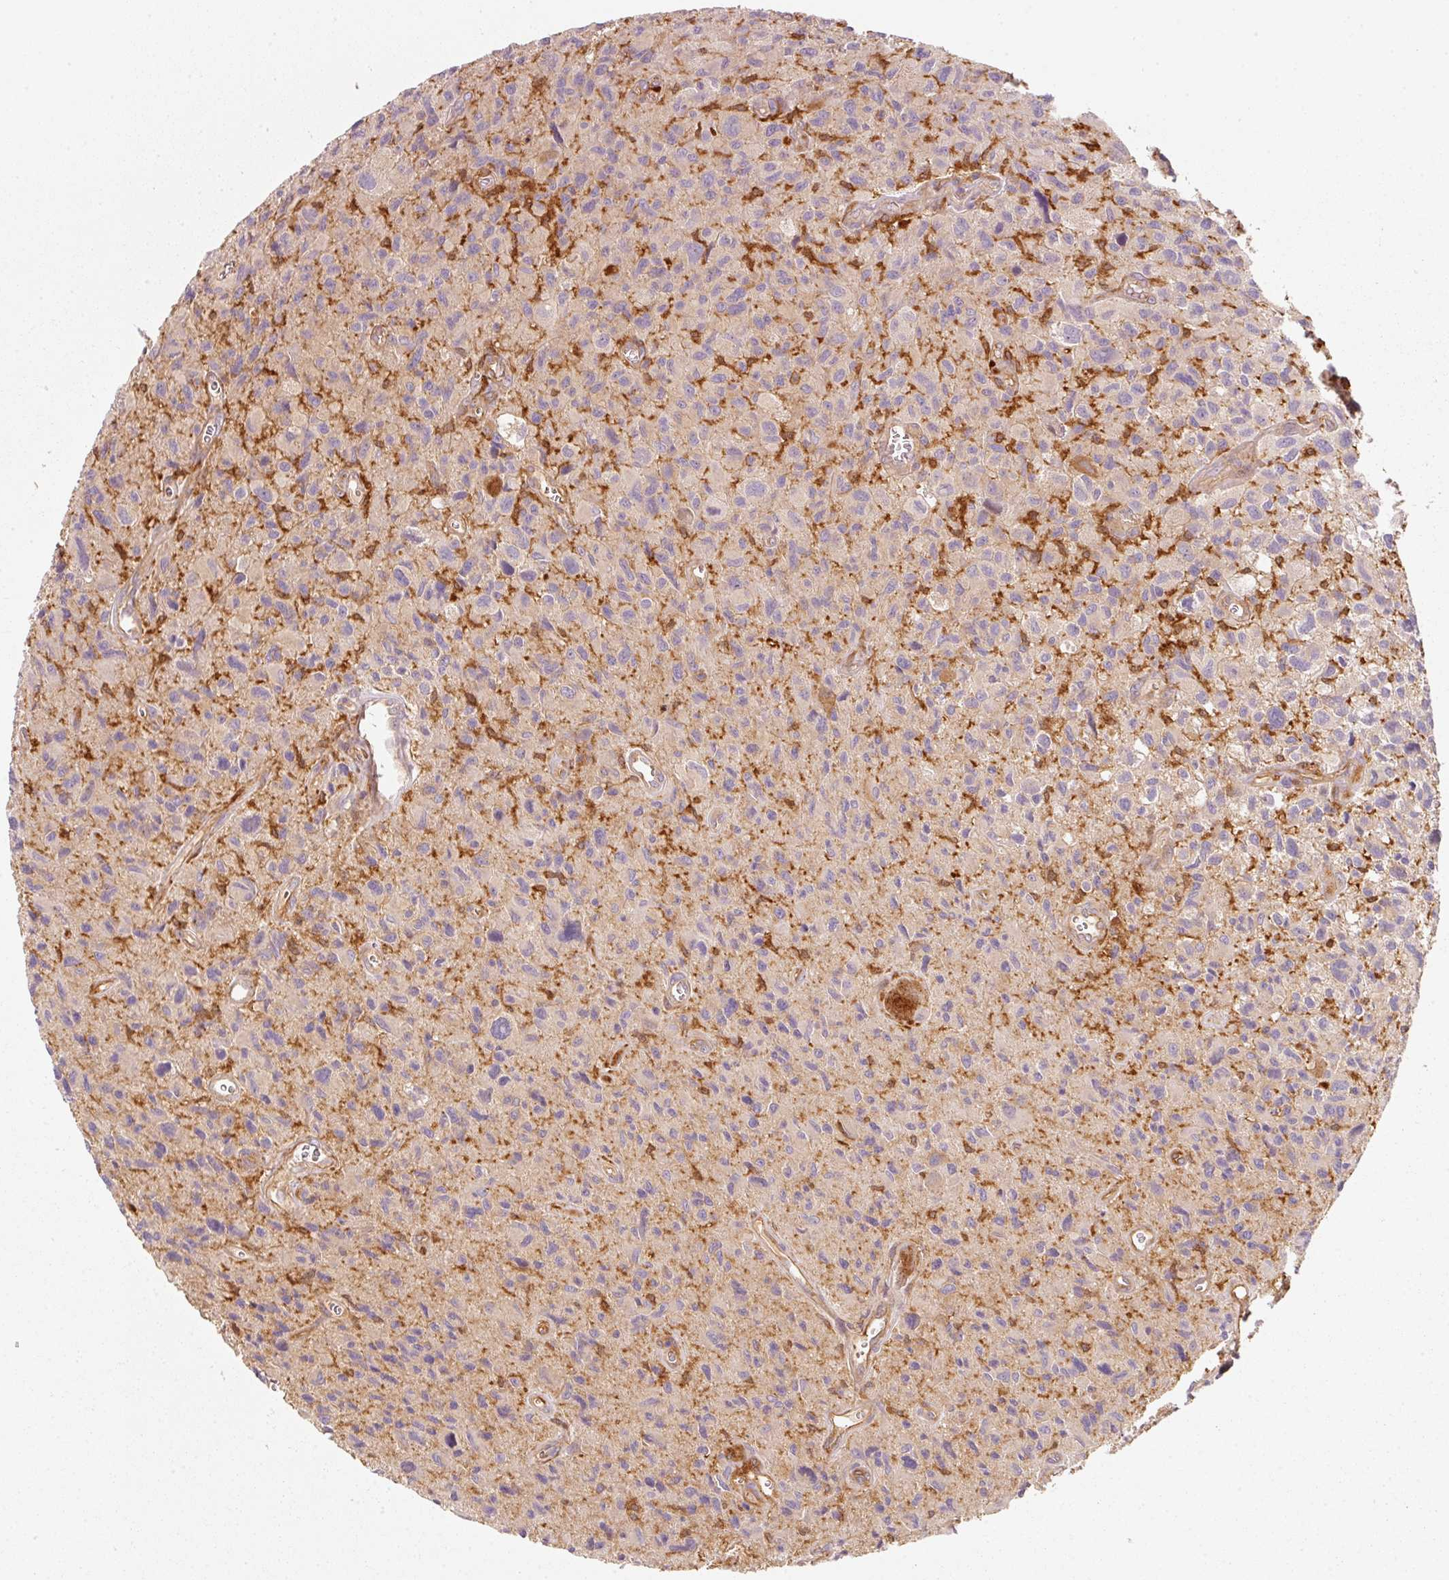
{"staining": {"intensity": "moderate", "quantity": "<25%", "location": "cytoplasmic/membranous"}, "tissue": "glioma", "cell_type": "Tumor cells", "image_type": "cancer", "snomed": [{"axis": "morphology", "description": "Glioma, malignant, High grade"}, {"axis": "topography", "description": "Brain"}], "caption": "This micrograph demonstrates immunohistochemistry (IHC) staining of glioma, with low moderate cytoplasmic/membranous staining in approximately <25% of tumor cells.", "gene": "IQGAP2", "patient": {"sex": "male", "age": 76}}